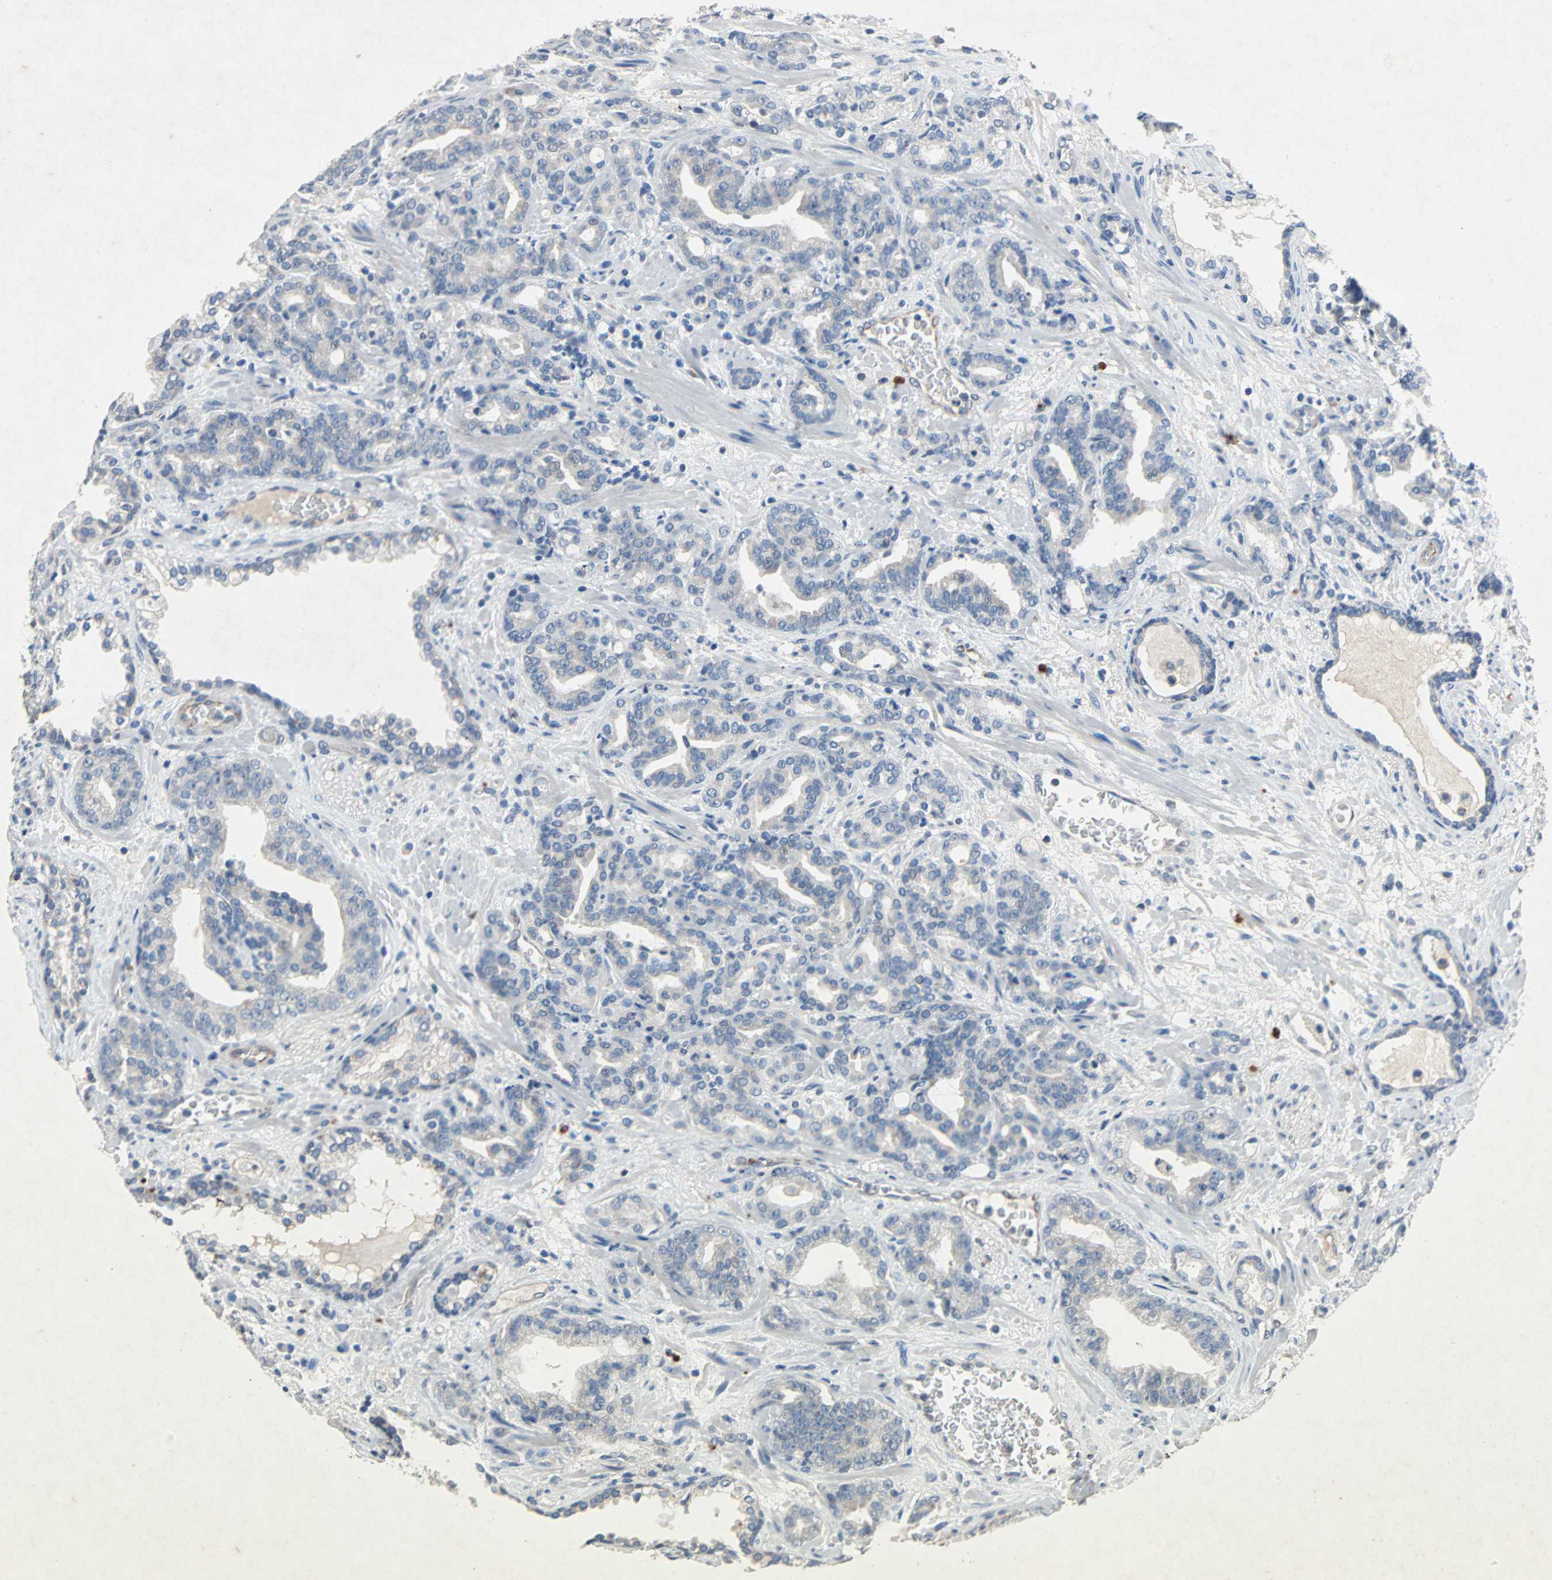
{"staining": {"intensity": "negative", "quantity": "none", "location": "none"}, "tissue": "prostate cancer", "cell_type": "Tumor cells", "image_type": "cancer", "snomed": [{"axis": "morphology", "description": "Adenocarcinoma, Low grade"}, {"axis": "topography", "description": "Prostate"}], "caption": "Immunohistochemistry (IHC) photomicrograph of human prostate cancer (low-grade adenocarcinoma) stained for a protein (brown), which reveals no expression in tumor cells.", "gene": "PCDHB2", "patient": {"sex": "male", "age": 63}}